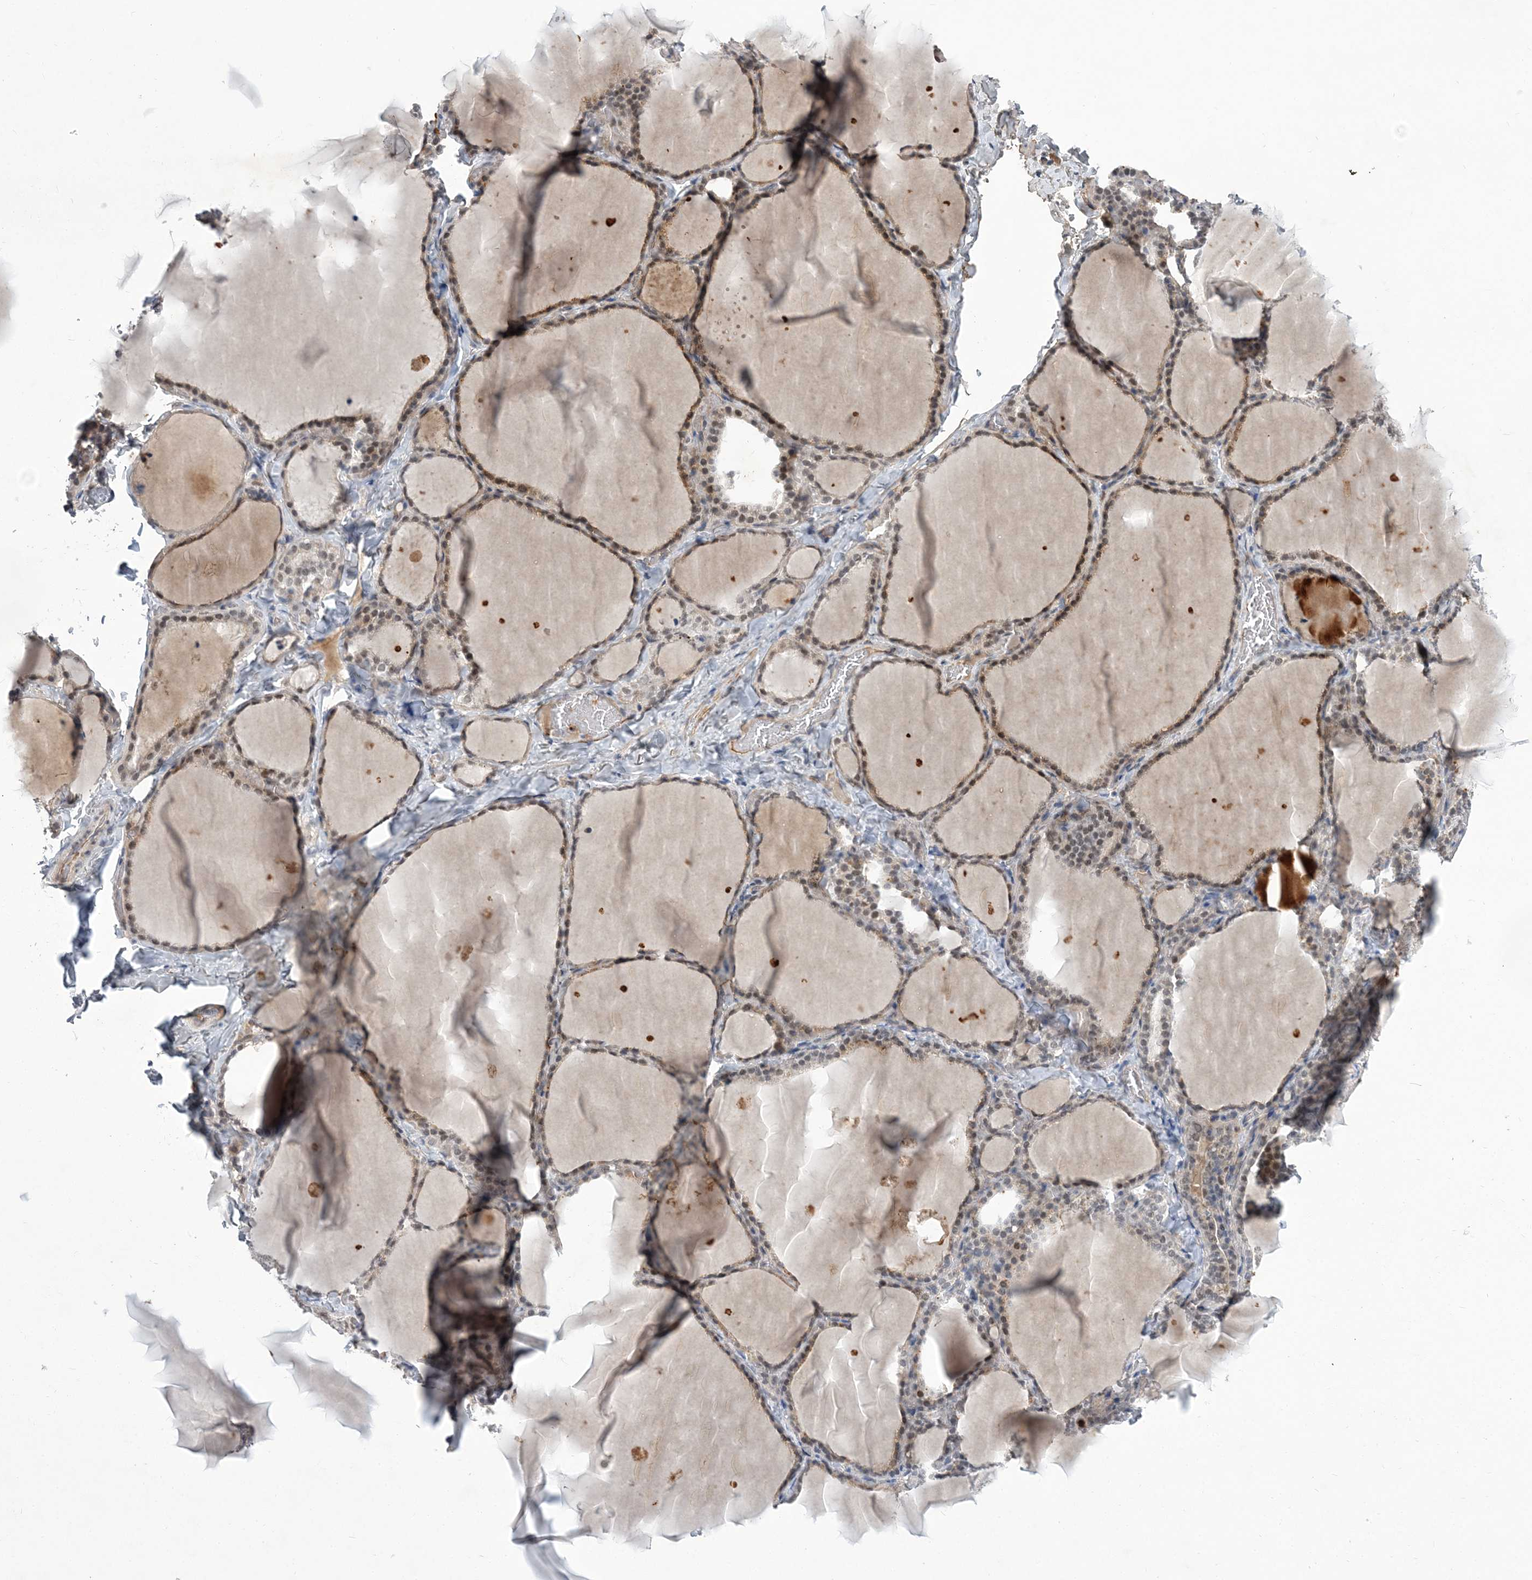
{"staining": {"intensity": "moderate", "quantity": "25%-75%", "location": "cytoplasmic/membranous,nuclear"}, "tissue": "thyroid gland", "cell_type": "Glandular cells", "image_type": "normal", "snomed": [{"axis": "morphology", "description": "Normal tissue, NOS"}, {"axis": "topography", "description": "Thyroid gland"}], "caption": "High-power microscopy captured an immunohistochemistry image of unremarkable thyroid gland, revealing moderate cytoplasmic/membranous,nuclear expression in about 25%-75% of glandular cells. (Brightfield microscopy of DAB IHC at high magnification).", "gene": "FAM217A", "patient": {"sex": "female", "age": 22}}